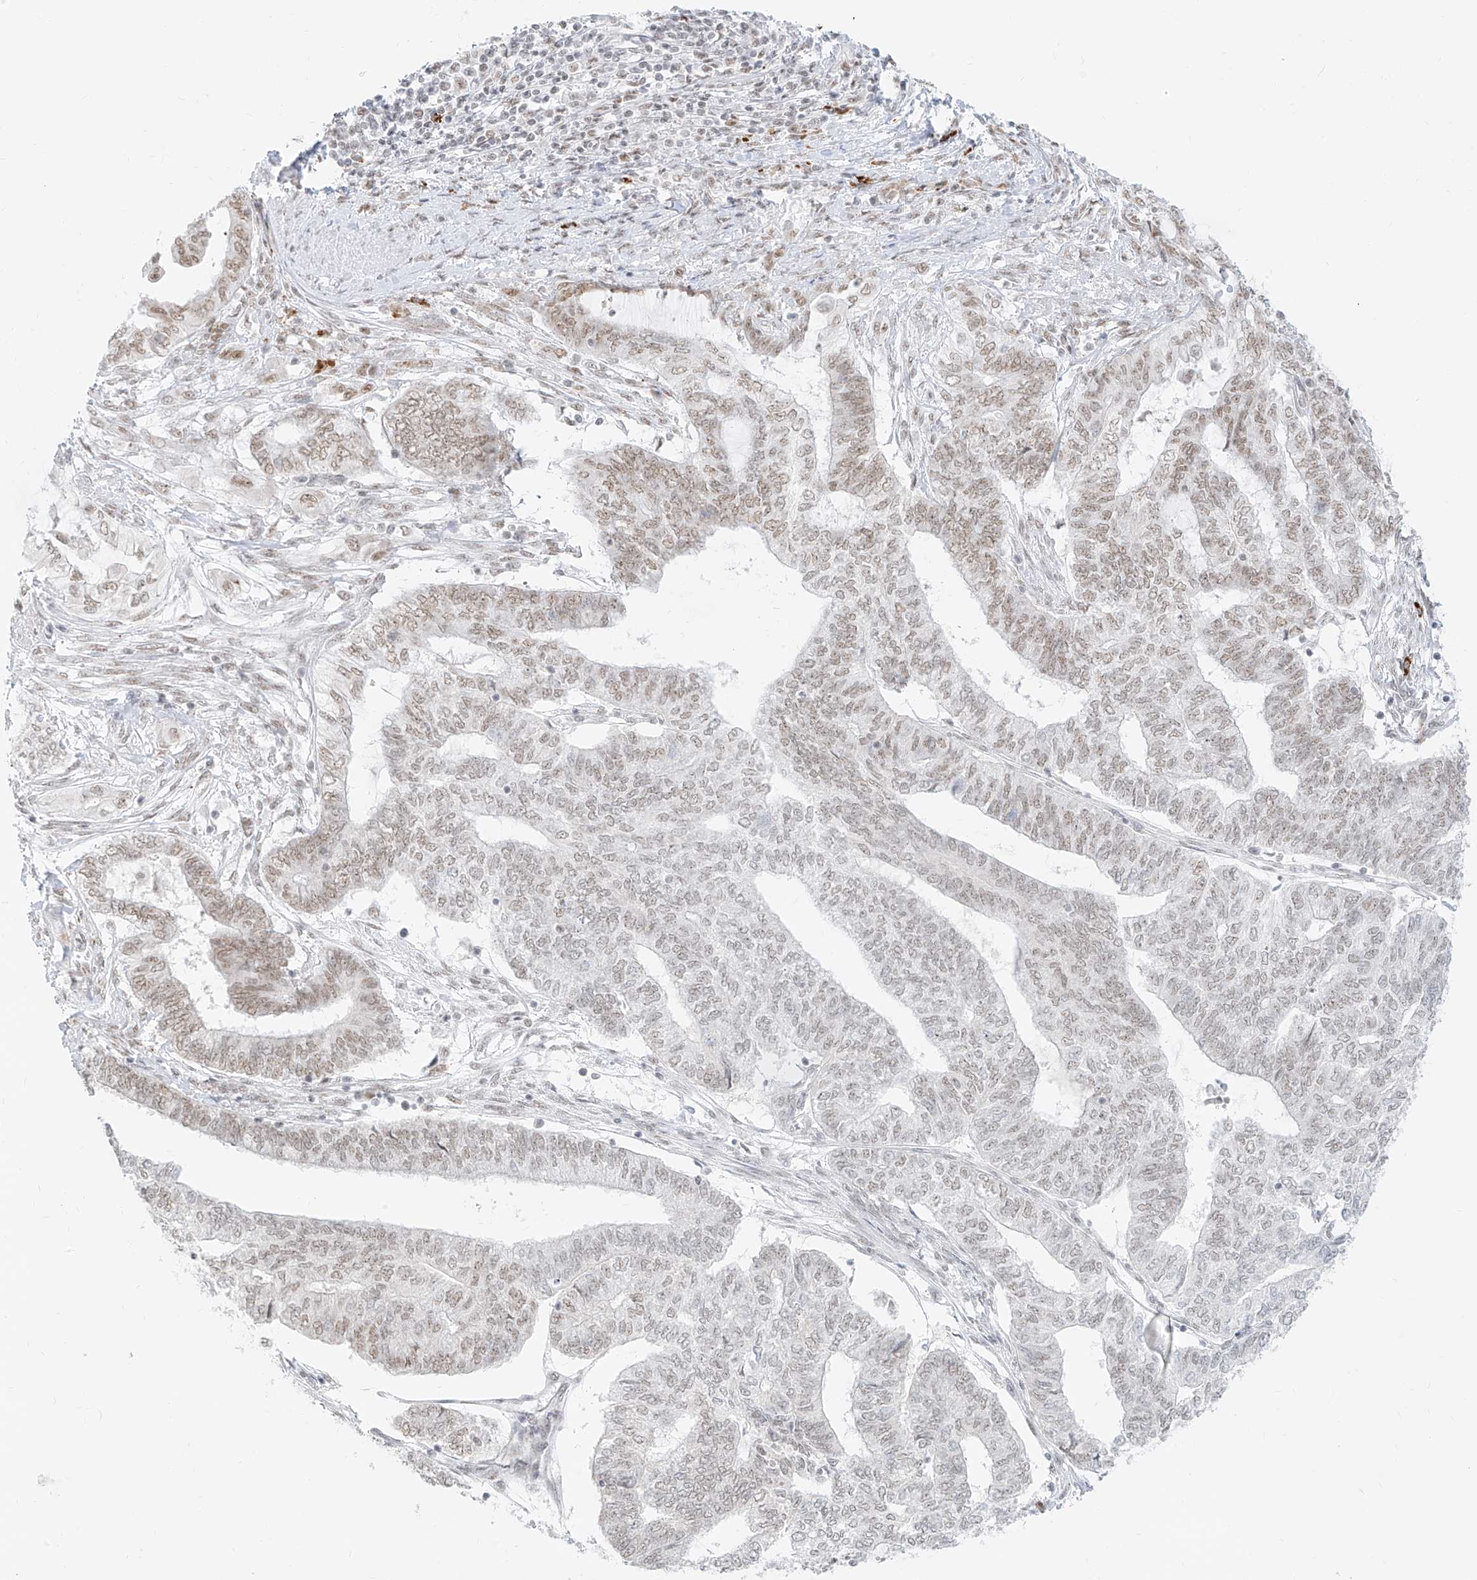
{"staining": {"intensity": "weak", "quantity": "25%-75%", "location": "nuclear"}, "tissue": "endometrial cancer", "cell_type": "Tumor cells", "image_type": "cancer", "snomed": [{"axis": "morphology", "description": "Adenocarcinoma, NOS"}, {"axis": "topography", "description": "Uterus"}, {"axis": "topography", "description": "Endometrium"}], "caption": "Tumor cells reveal weak nuclear expression in about 25%-75% of cells in endometrial cancer (adenocarcinoma). (Brightfield microscopy of DAB IHC at high magnification).", "gene": "SUPT5H", "patient": {"sex": "female", "age": 70}}